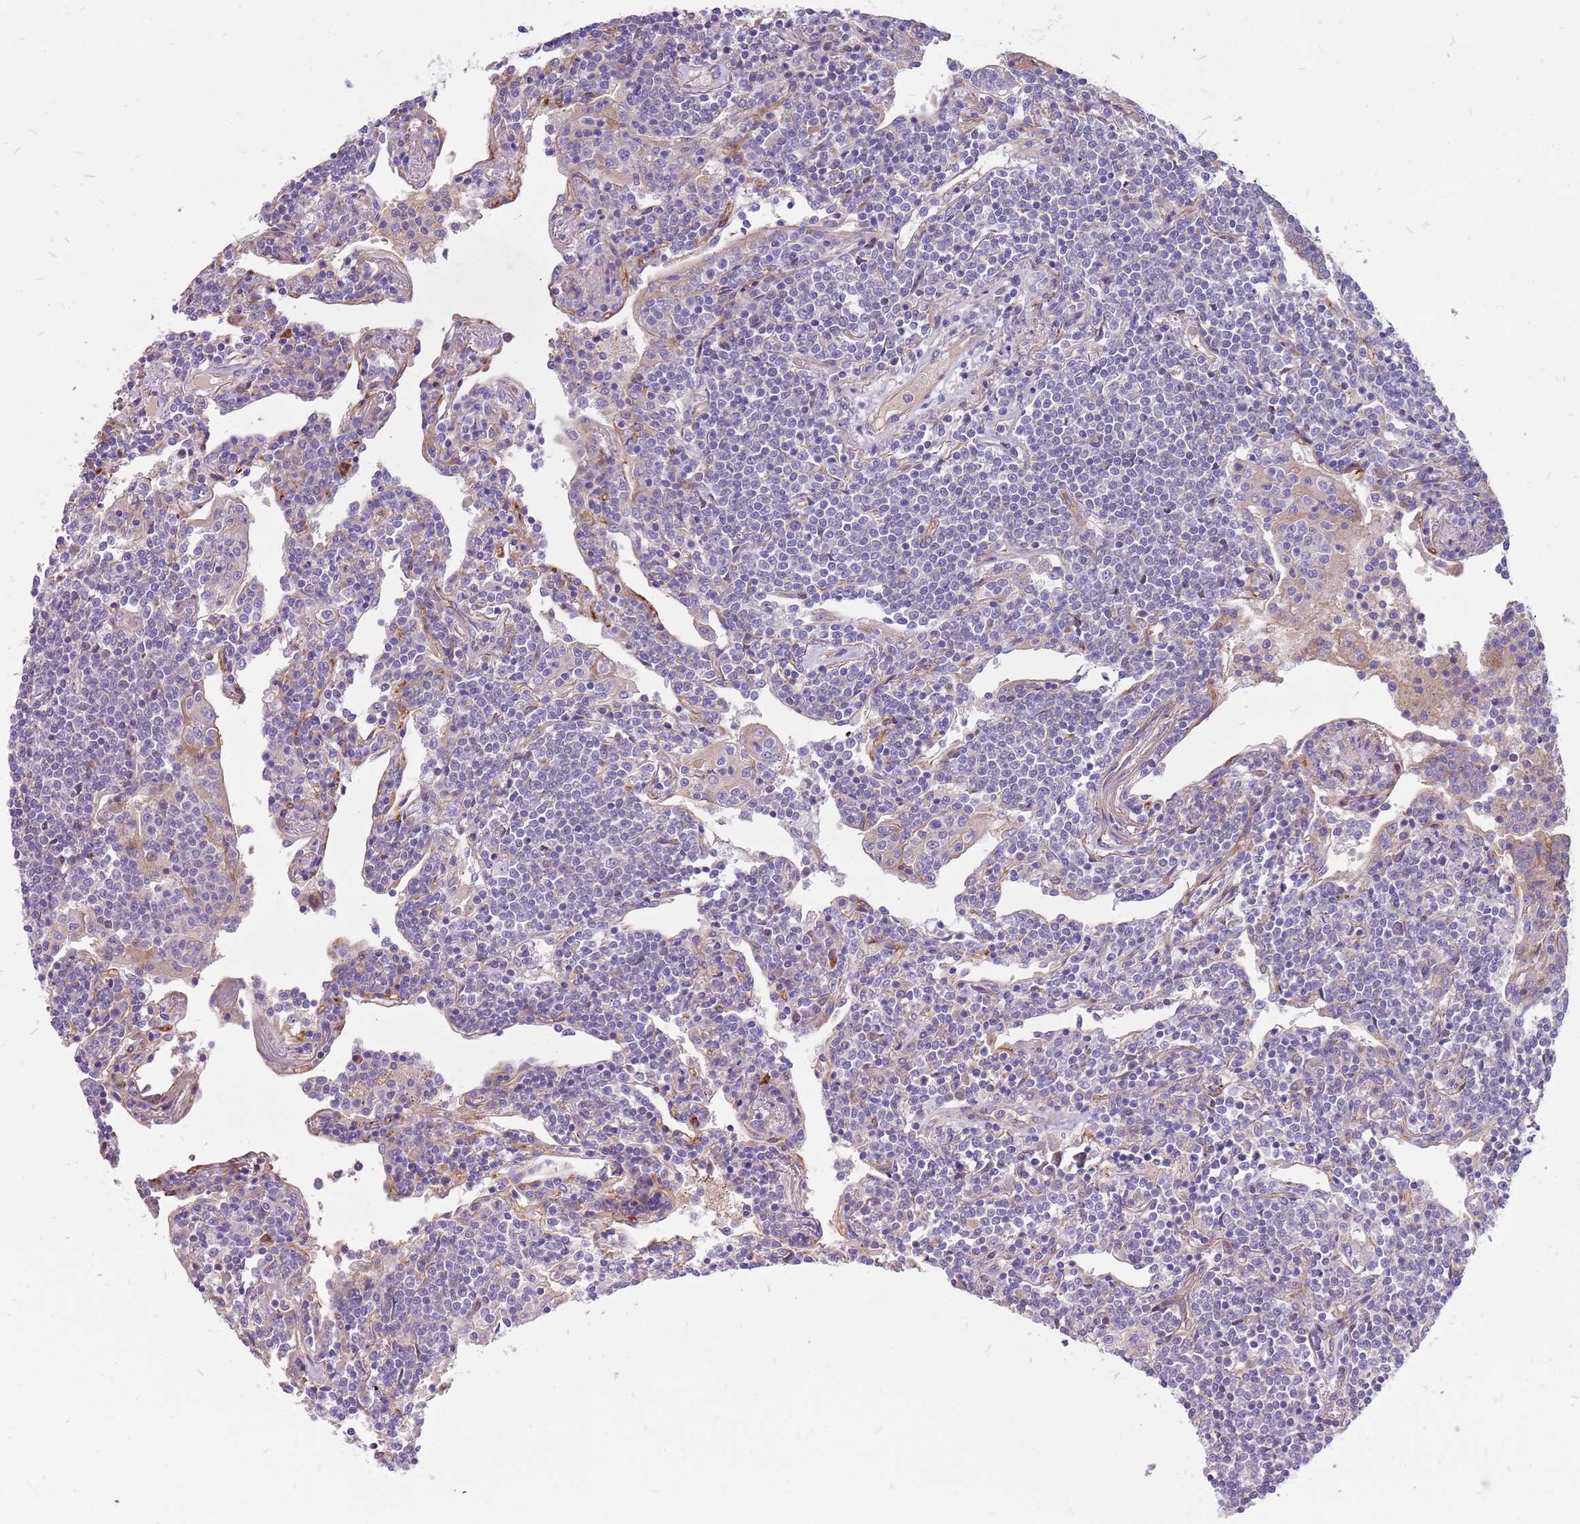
{"staining": {"intensity": "negative", "quantity": "none", "location": "none"}, "tissue": "lymphoma", "cell_type": "Tumor cells", "image_type": "cancer", "snomed": [{"axis": "morphology", "description": "Malignant lymphoma, non-Hodgkin's type, Low grade"}, {"axis": "topography", "description": "Lung"}], "caption": "Malignant lymphoma, non-Hodgkin's type (low-grade) was stained to show a protein in brown. There is no significant expression in tumor cells.", "gene": "NTN4", "patient": {"sex": "female", "age": 71}}